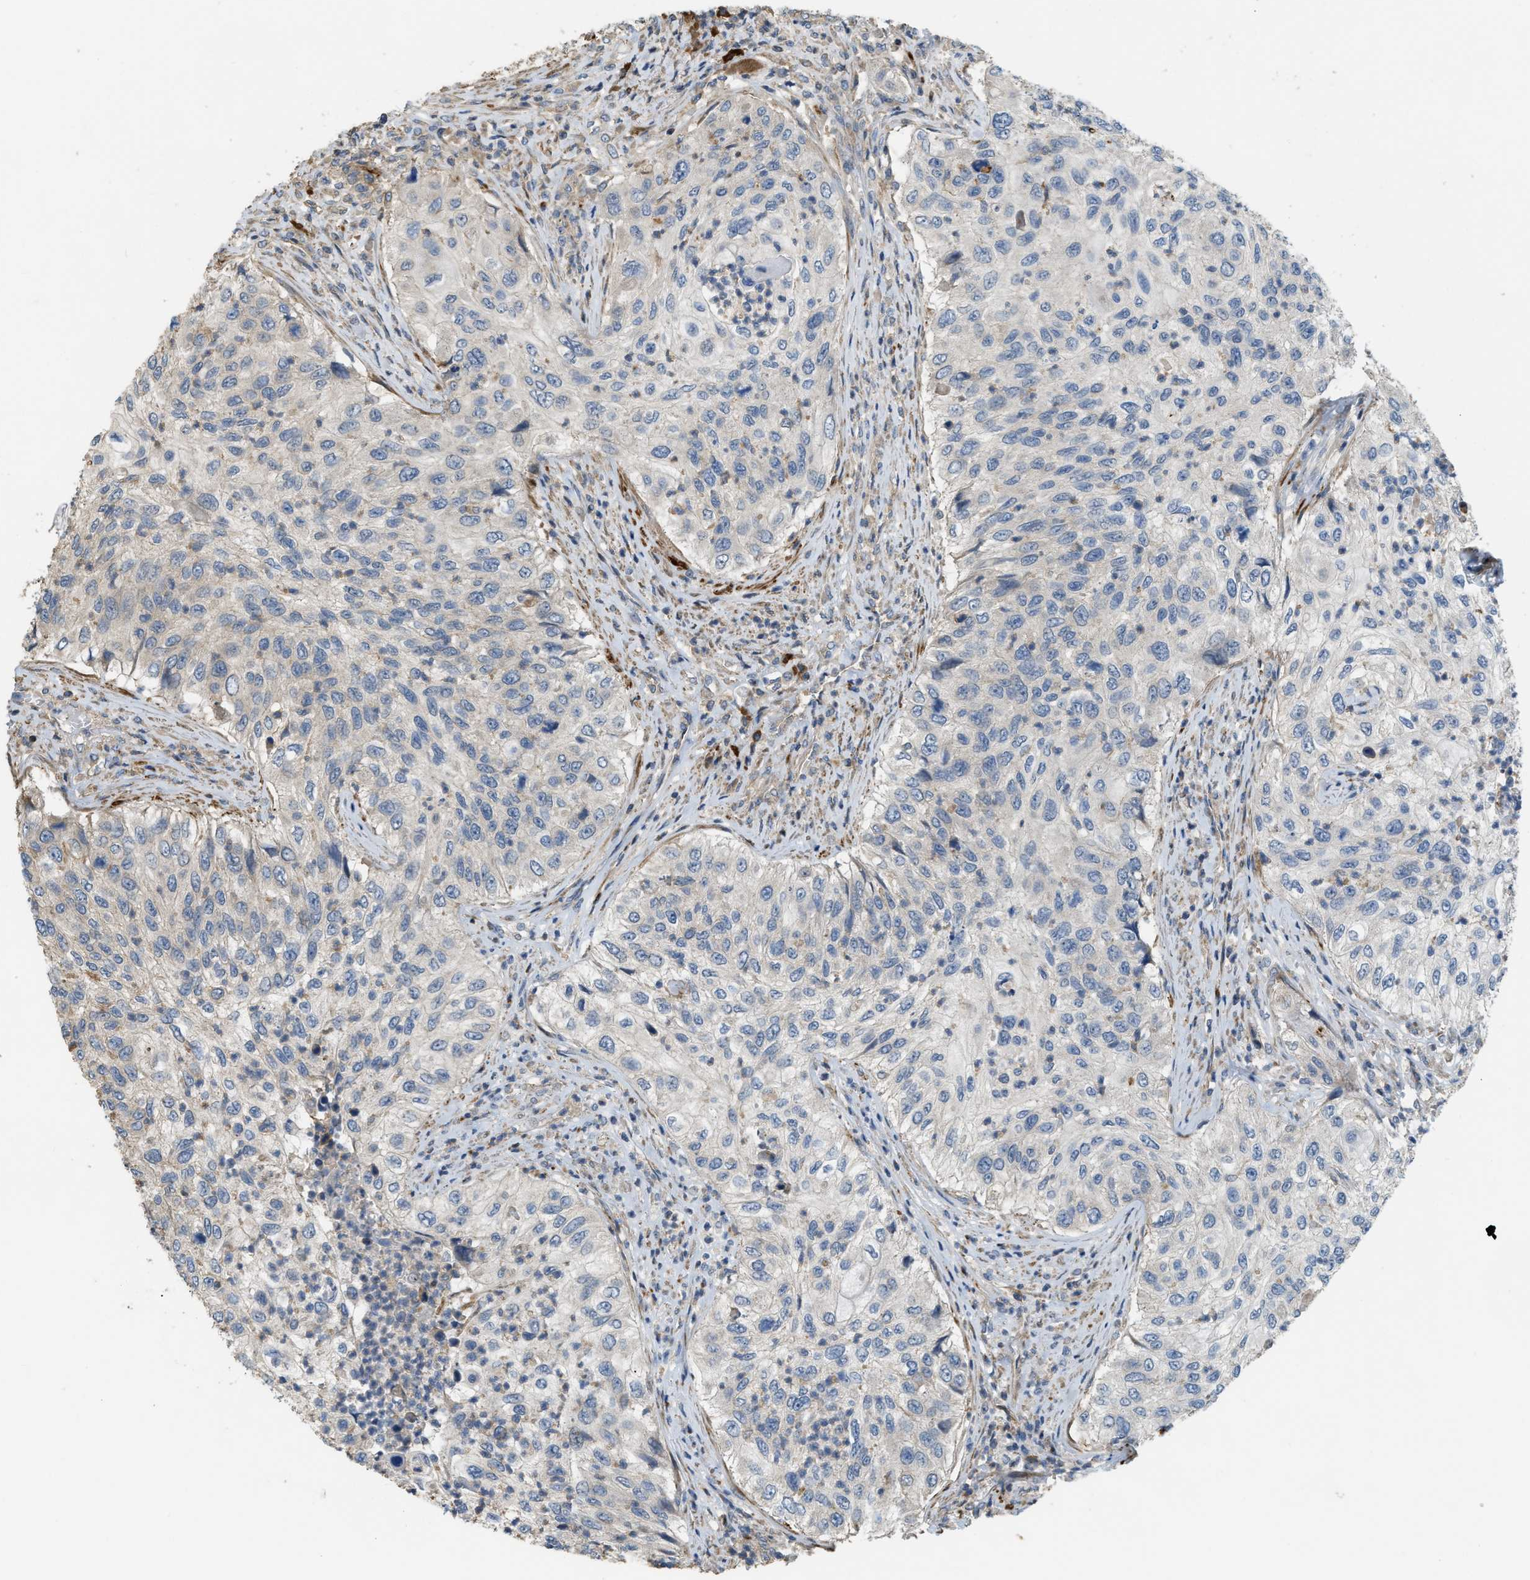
{"staining": {"intensity": "negative", "quantity": "none", "location": "none"}, "tissue": "urothelial cancer", "cell_type": "Tumor cells", "image_type": "cancer", "snomed": [{"axis": "morphology", "description": "Urothelial carcinoma, High grade"}, {"axis": "topography", "description": "Urinary bladder"}], "caption": "This is an IHC micrograph of high-grade urothelial carcinoma. There is no expression in tumor cells.", "gene": "BTN3A2", "patient": {"sex": "female", "age": 60}}